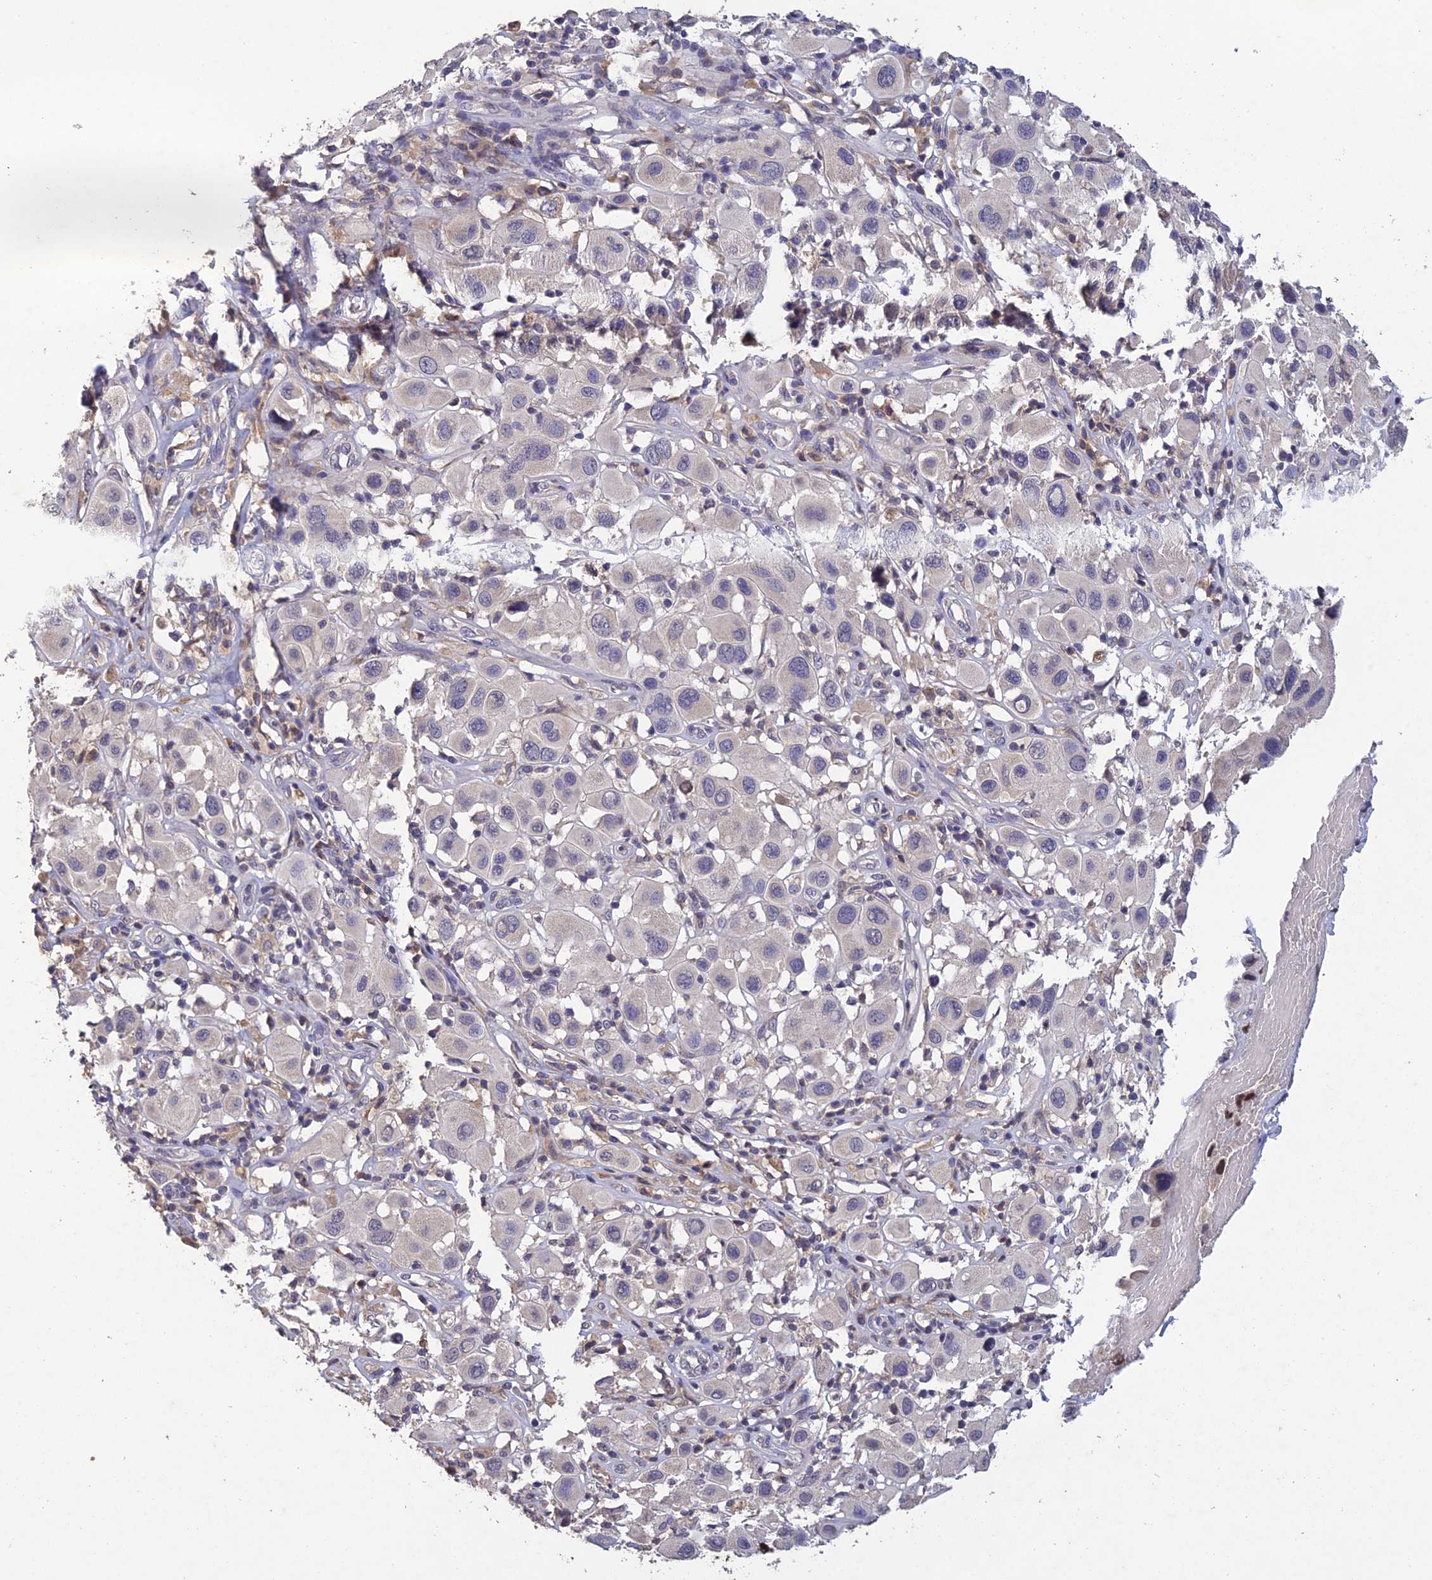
{"staining": {"intensity": "negative", "quantity": "none", "location": "none"}, "tissue": "melanoma", "cell_type": "Tumor cells", "image_type": "cancer", "snomed": [{"axis": "morphology", "description": "Malignant melanoma, Metastatic site"}, {"axis": "topography", "description": "Skin"}], "caption": "Tumor cells show no significant expression in malignant melanoma (metastatic site).", "gene": "SLC39A13", "patient": {"sex": "male", "age": 41}}